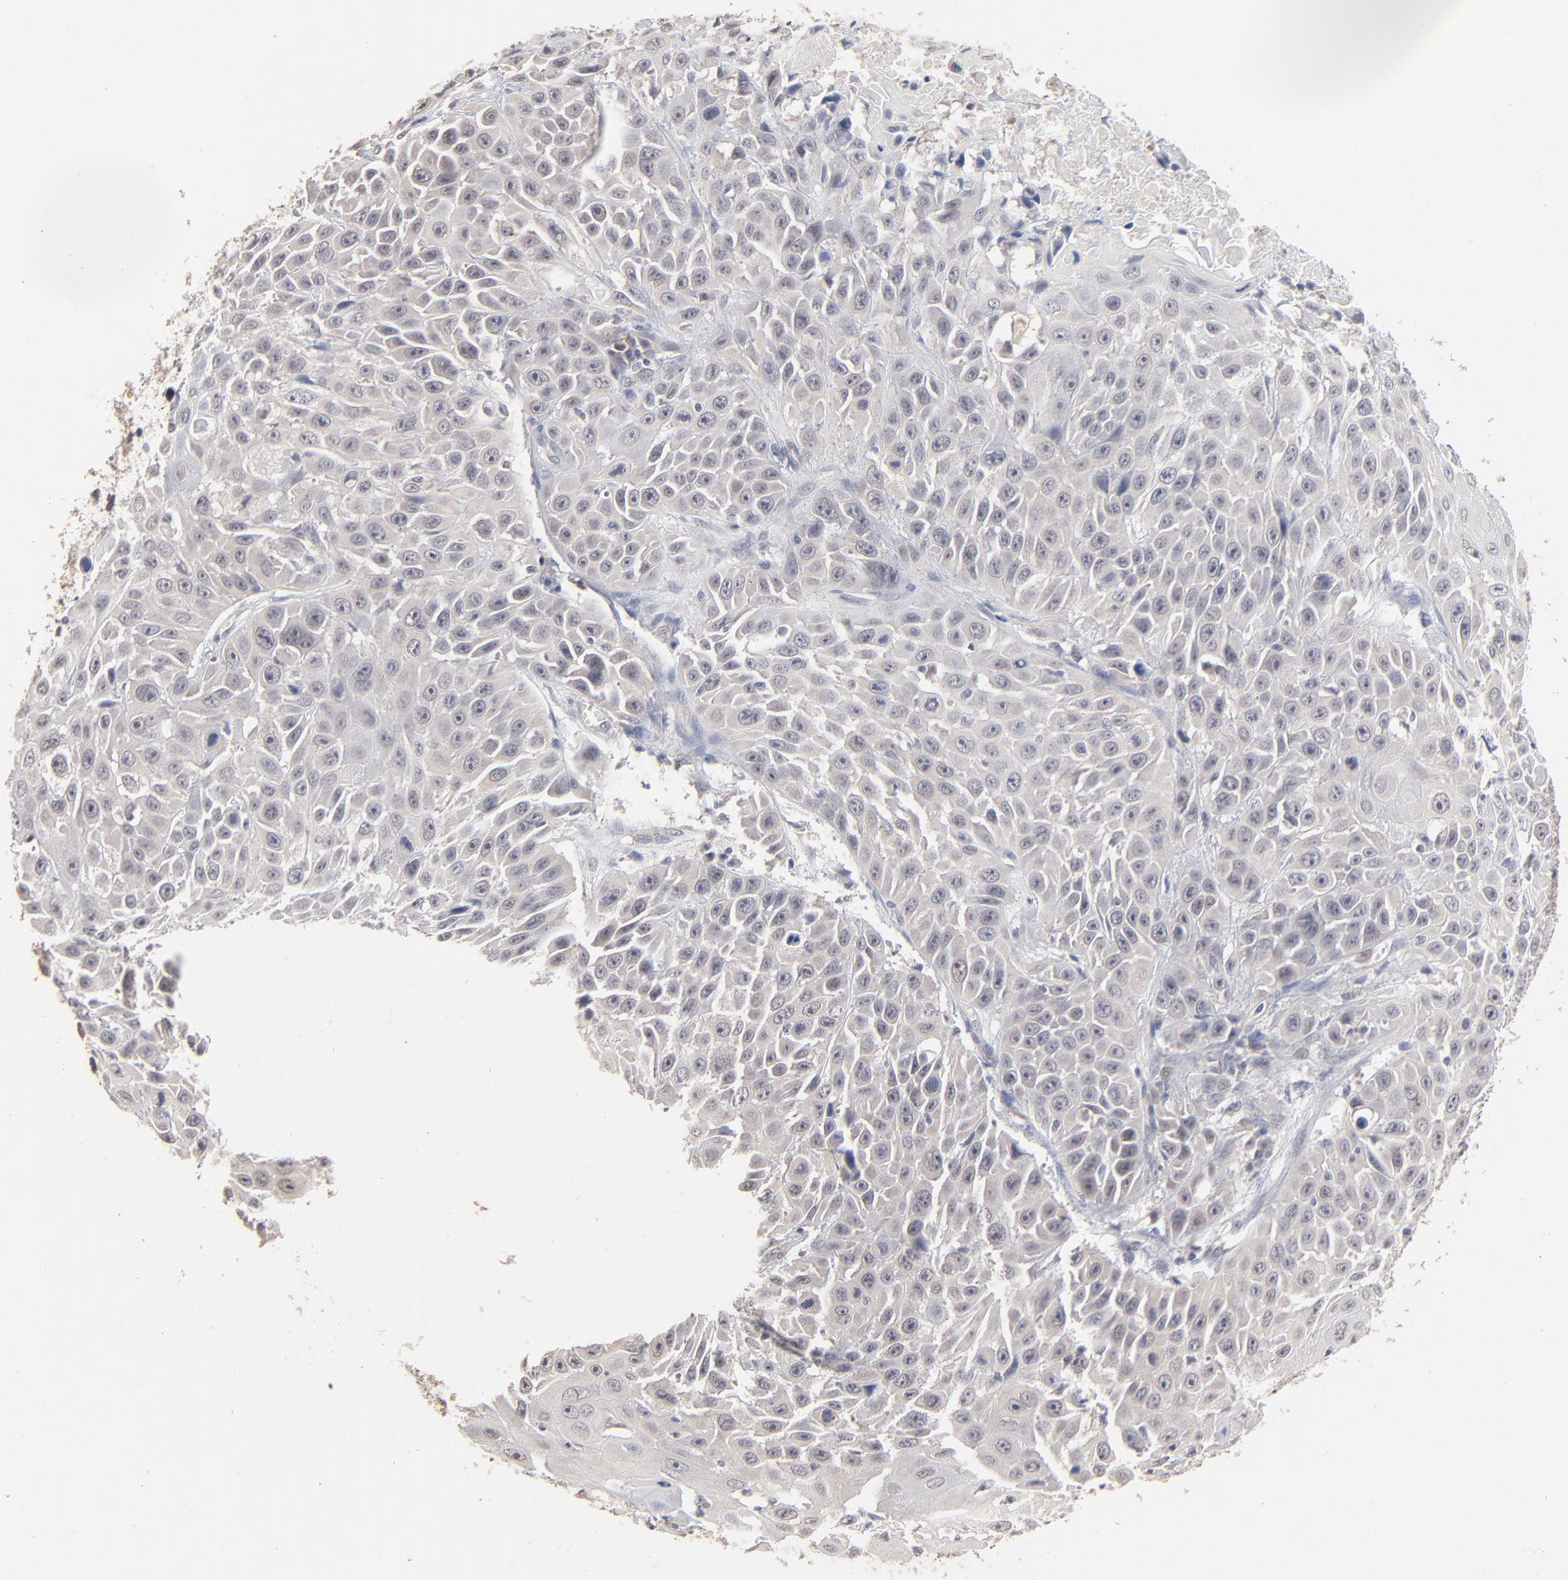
{"staining": {"intensity": "negative", "quantity": "none", "location": "none"}, "tissue": "cervical cancer", "cell_type": "Tumor cells", "image_type": "cancer", "snomed": [{"axis": "morphology", "description": "Squamous cell carcinoma, NOS"}, {"axis": "topography", "description": "Cervix"}], "caption": "Squamous cell carcinoma (cervical) was stained to show a protein in brown. There is no significant expression in tumor cells. The staining was performed using DAB to visualize the protein expression in brown, while the nuclei were stained in blue with hematoxylin (Magnification: 20x).", "gene": "MSL2", "patient": {"sex": "female", "age": 39}}